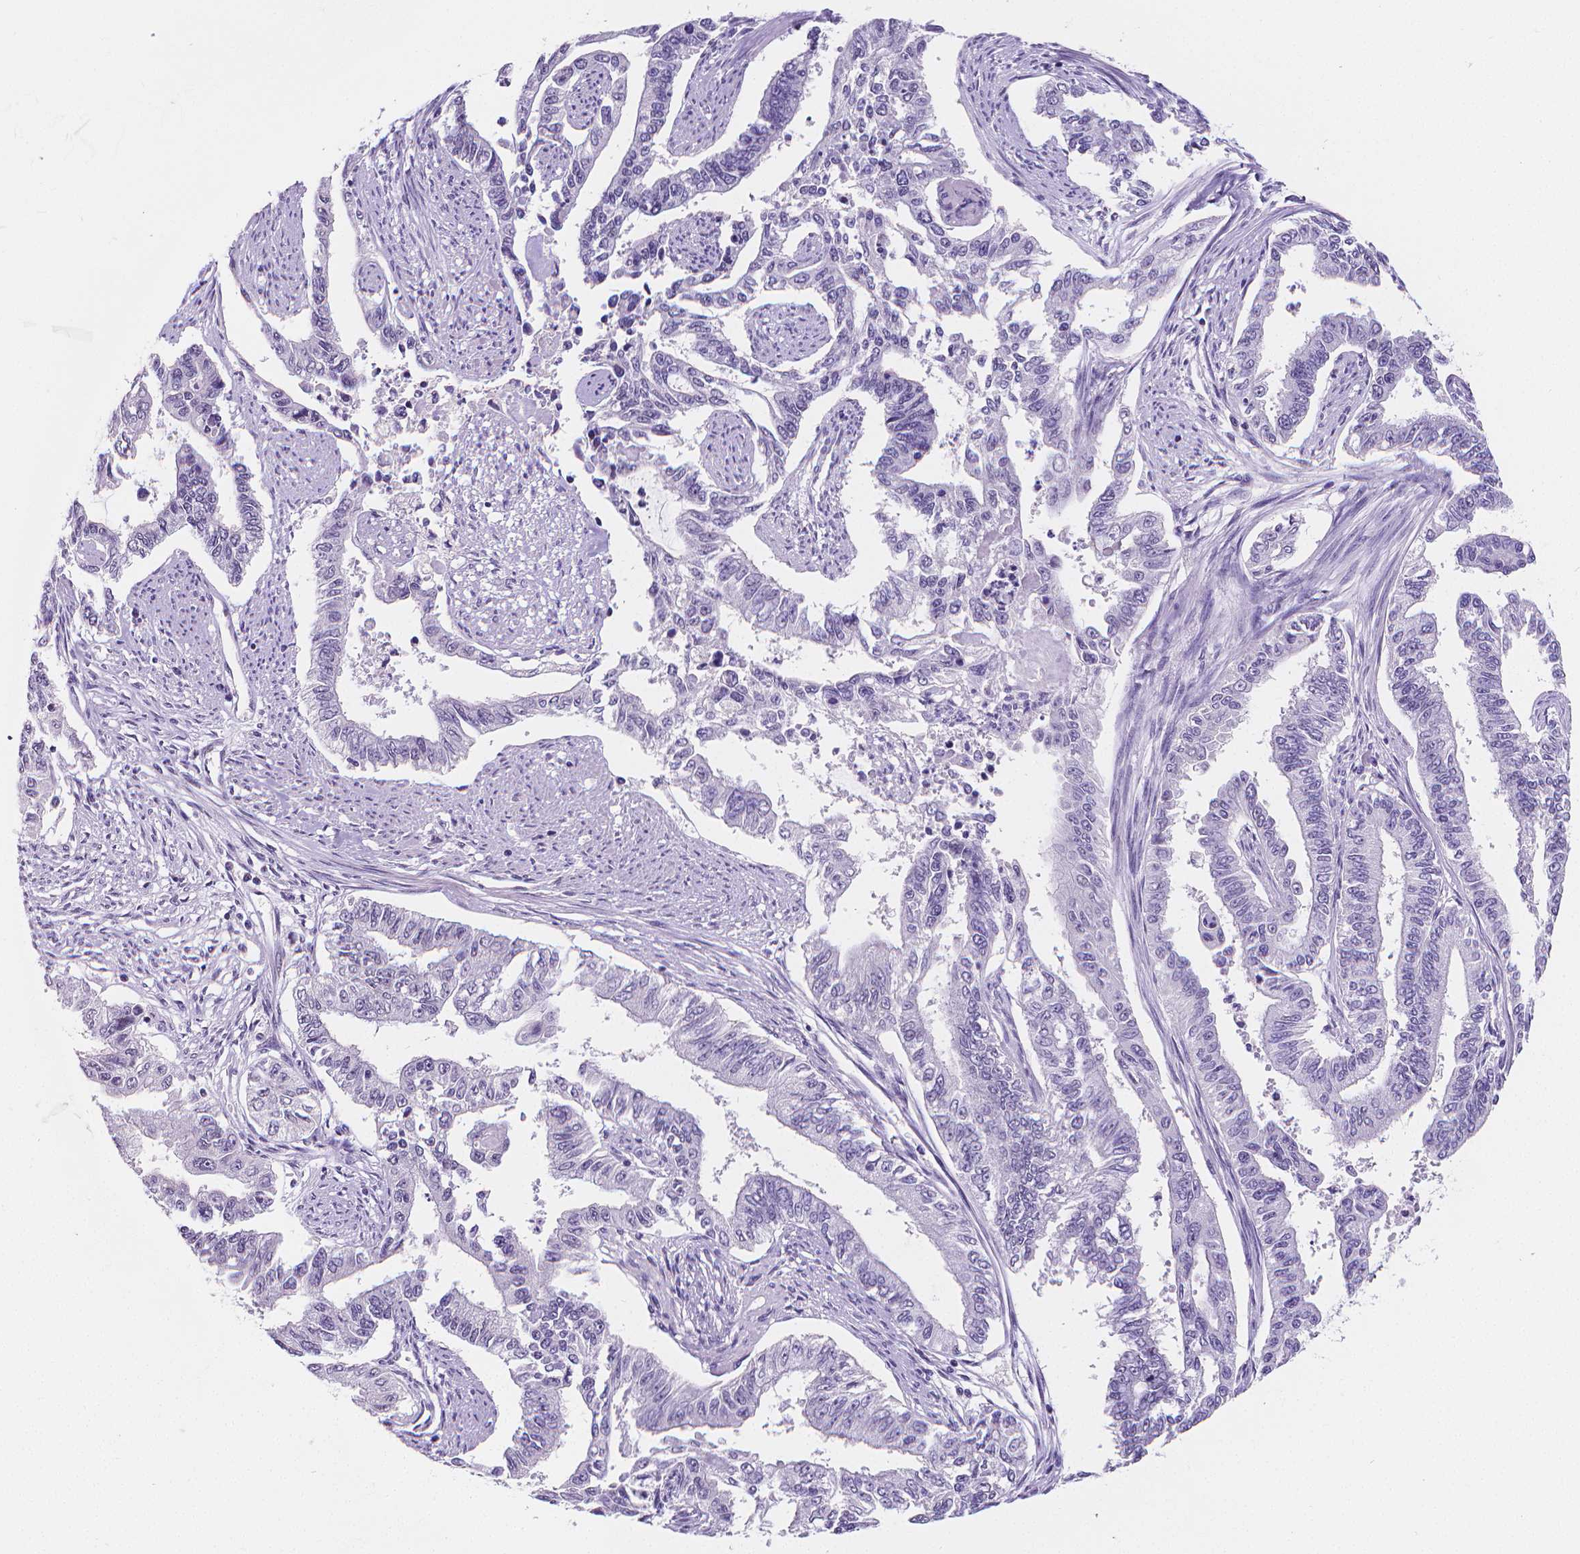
{"staining": {"intensity": "negative", "quantity": "none", "location": "none"}, "tissue": "endometrial cancer", "cell_type": "Tumor cells", "image_type": "cancer", "snomed": [{"axis": "morphology", "description": "Adenocarcinoma, NOS"}, {"axis": "topography", "description": "Uterus"}], "caption": "Immunohistochemistry (IHC) of endometrial adenocarcinoma exhibits no staining in tumor cells.", "gene": "MEF2C", "patient": {"sex": "female", "age": 59}}